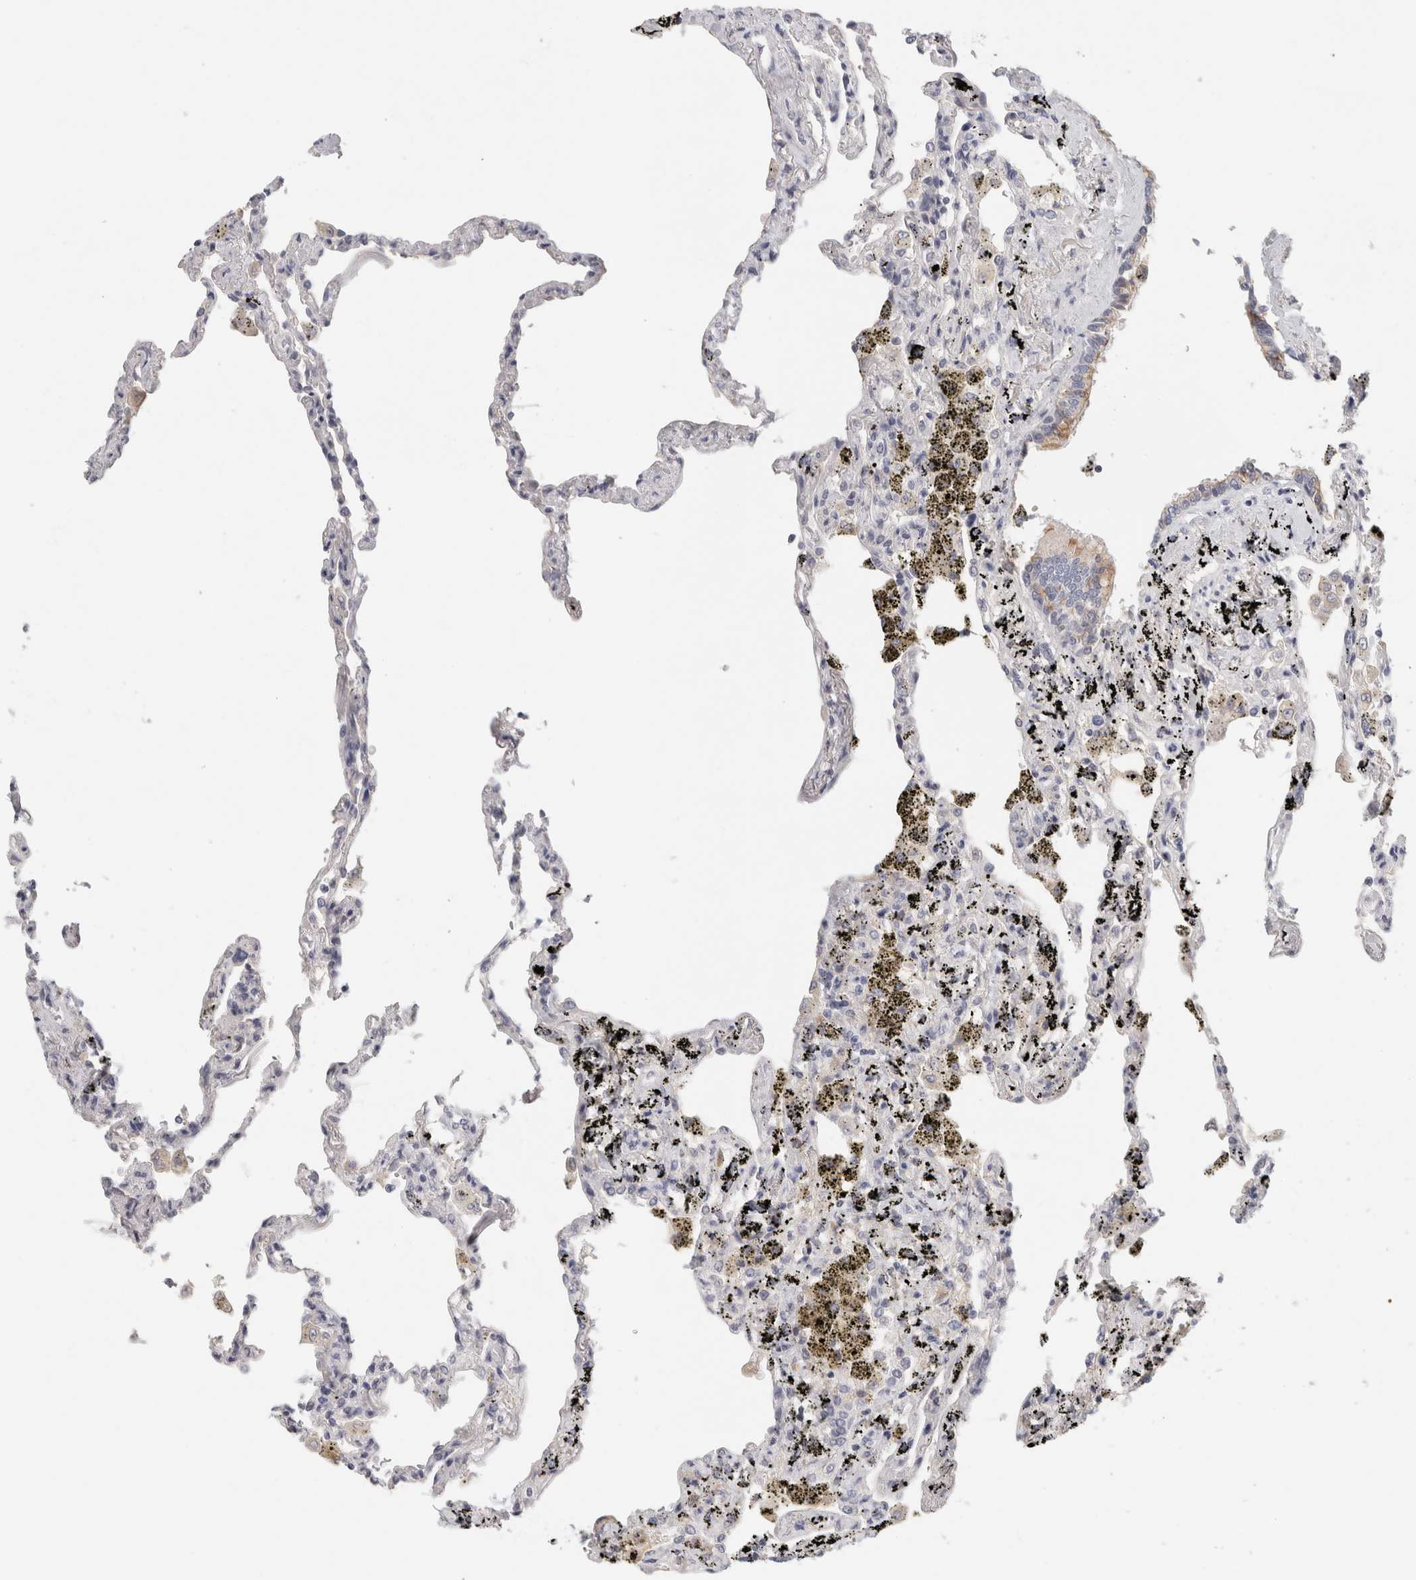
{"staining": {"intensity": "negative", "quantity": "none", "location": "none"}, "tissue": "lung", "cell_type": "Alveolar cells", "image_type": "normal", "snomed": [{"axis": "morphology", "description": "Normal tissue, NOS"}, {"axis": "topography", "description": "Lung"}], "caption": "Lung was stained to show a protein in brown. There is no significant positivity in alveolar cells. (Brightfield microscopy of DAB (3,3'-diaminobenzidine) immunohistochemistry at high magnification).", "gene": "STK31", "patient": {"sex": "male", "age": 59}}